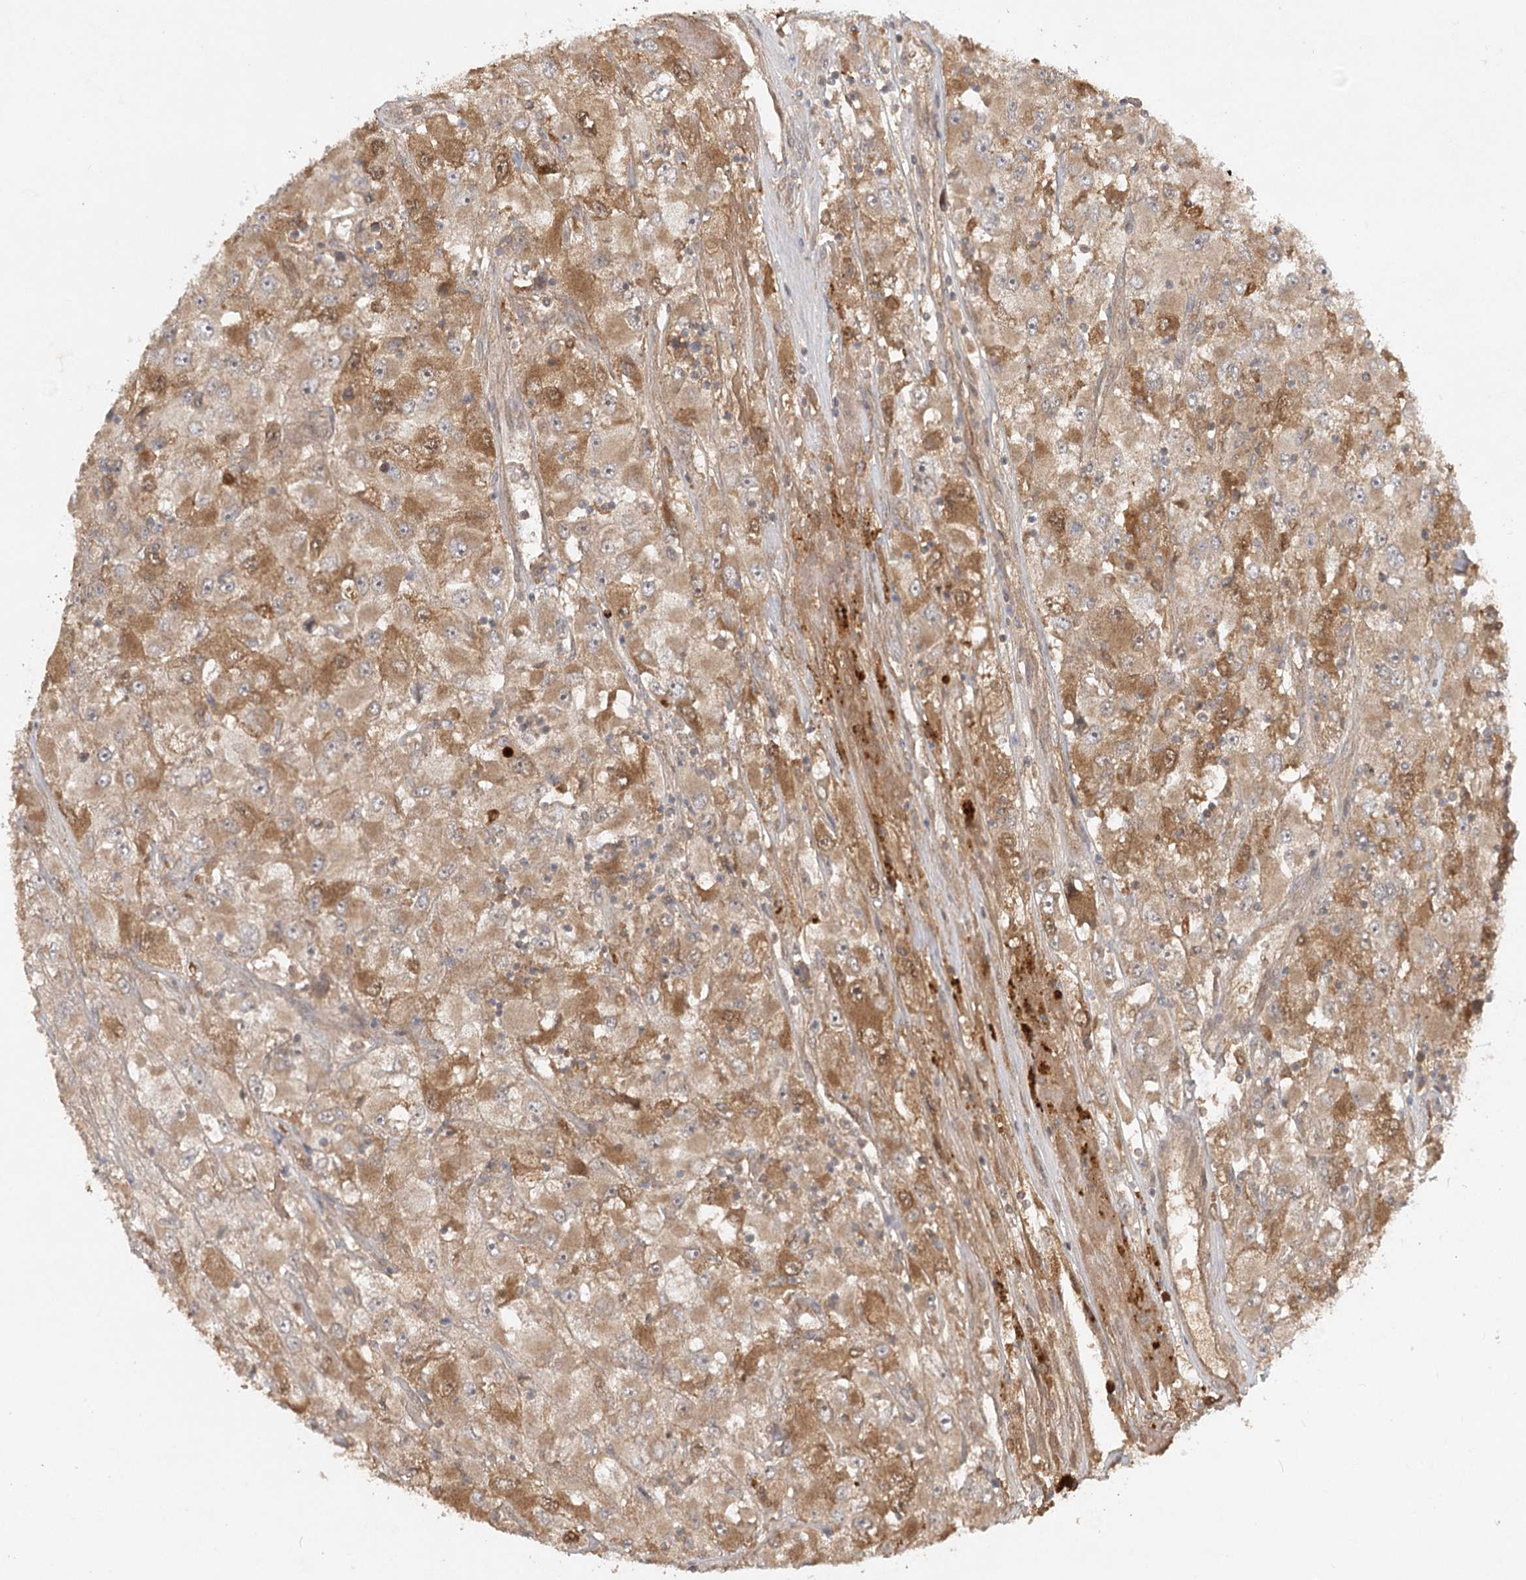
{"staining": {"intensity": "moderate", "quantity": "25%-75%", "location": "cytoplasmic/membranous"}, "tissue": "renal cancer", "cell_type": "Tumor cells", "image_type": "cancer", "snomed": [{"axis": "morphology", "description": "Adenocarcinoma, NOS"}, {"axis": "topography", "description": "Kidney"}], "caption": "Immunohistochemical staining of human renal cancer (adenocarcinoma) shows medium levels of moderate cytoplasmic/membranous protein expression in about 25%-75% of tumor cells.", "gene": "ARL13A", "patient": {"sex": "female", "age": 52}}